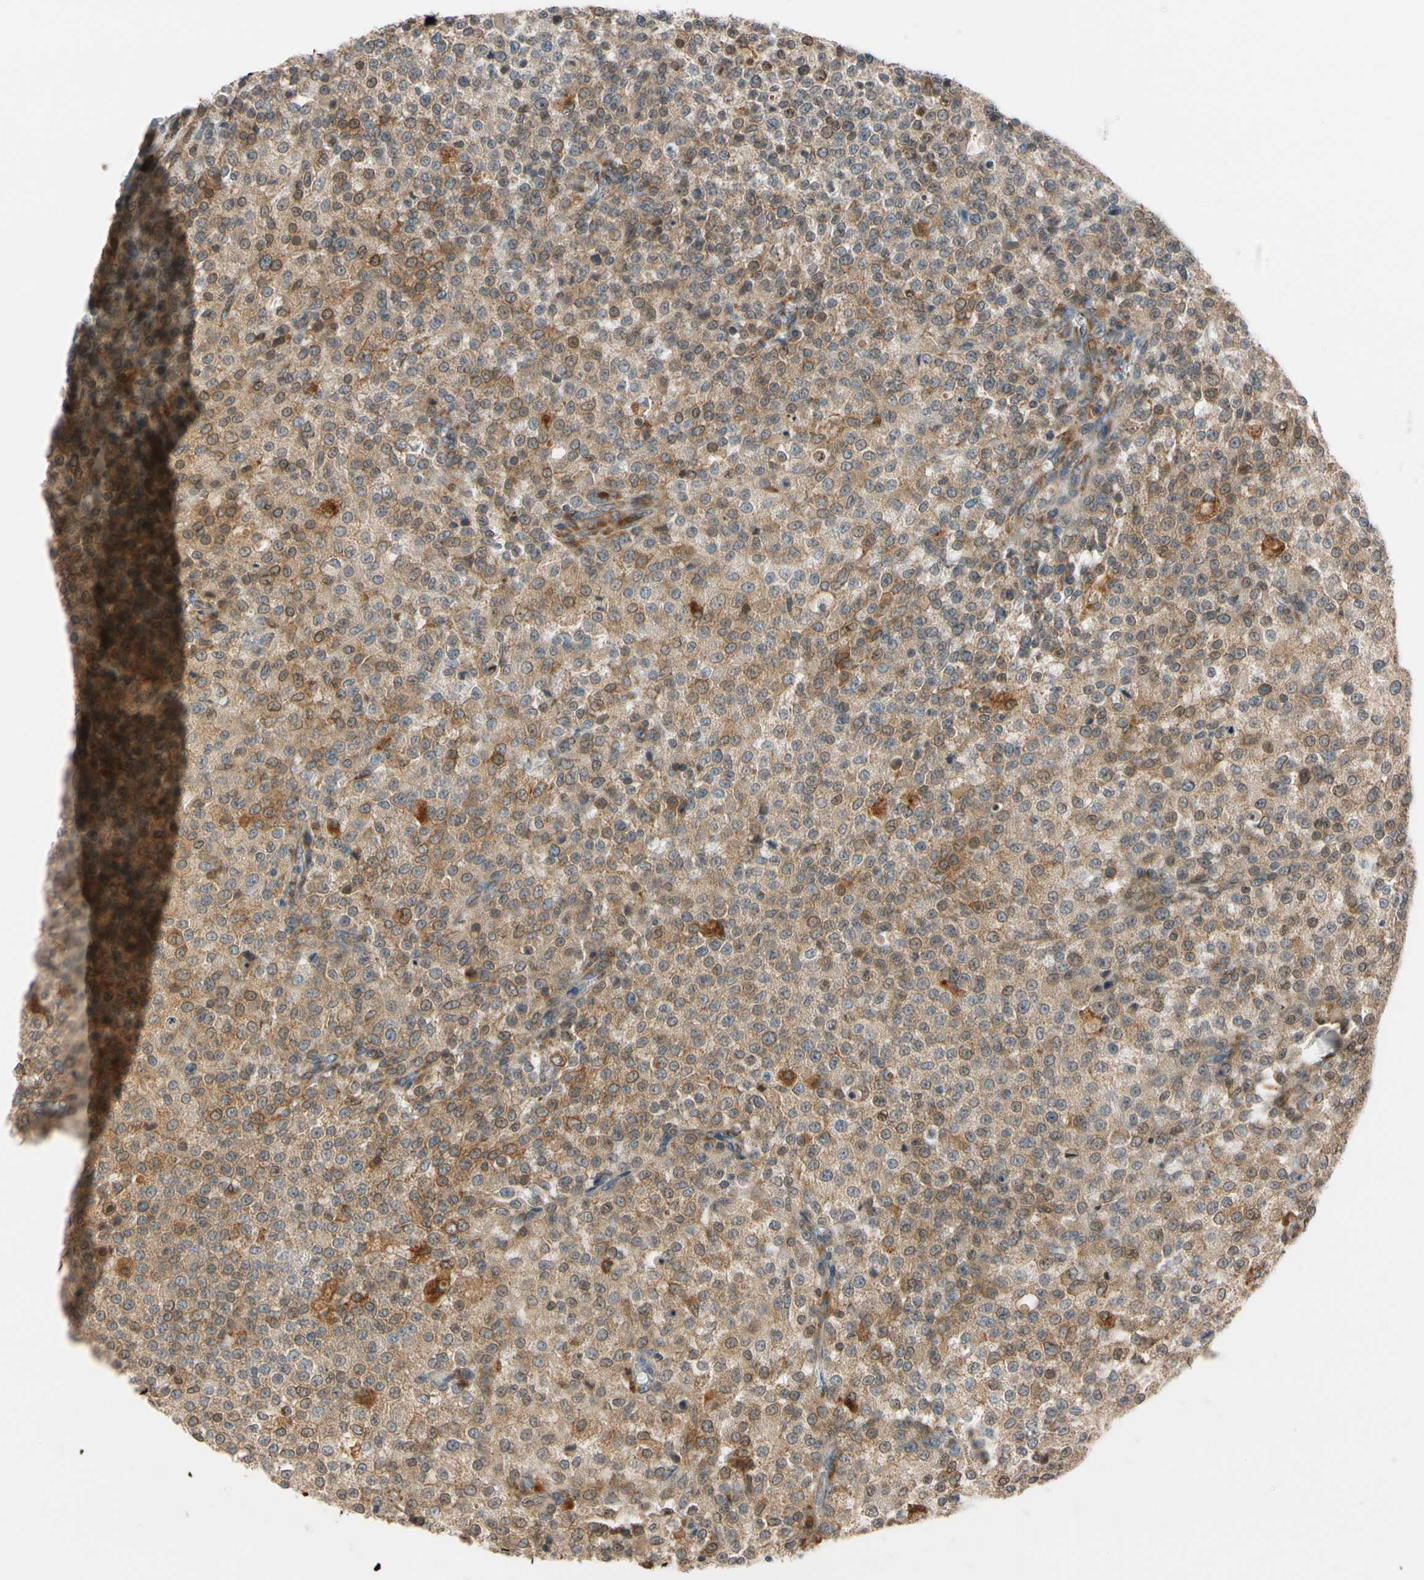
{"staining": {"intensity": "moderate", "quantity": ">75%", "location": "cytoplasmic/membranous"}, "tissue": "testis cancer", "cell_type": "Tumor cells", "image_type": "cancer", "snomed": [{"axis": "morphology", "description": "Seminoma, NOS"}, {"axis": "topography", "description": "Testis"}], "caption": "Human seminoma (testis) stained with a protein marker reveals moderate staining in tumor cells.", "gene": "RPN2", "patient": {"sex": "male", "age": 59}}